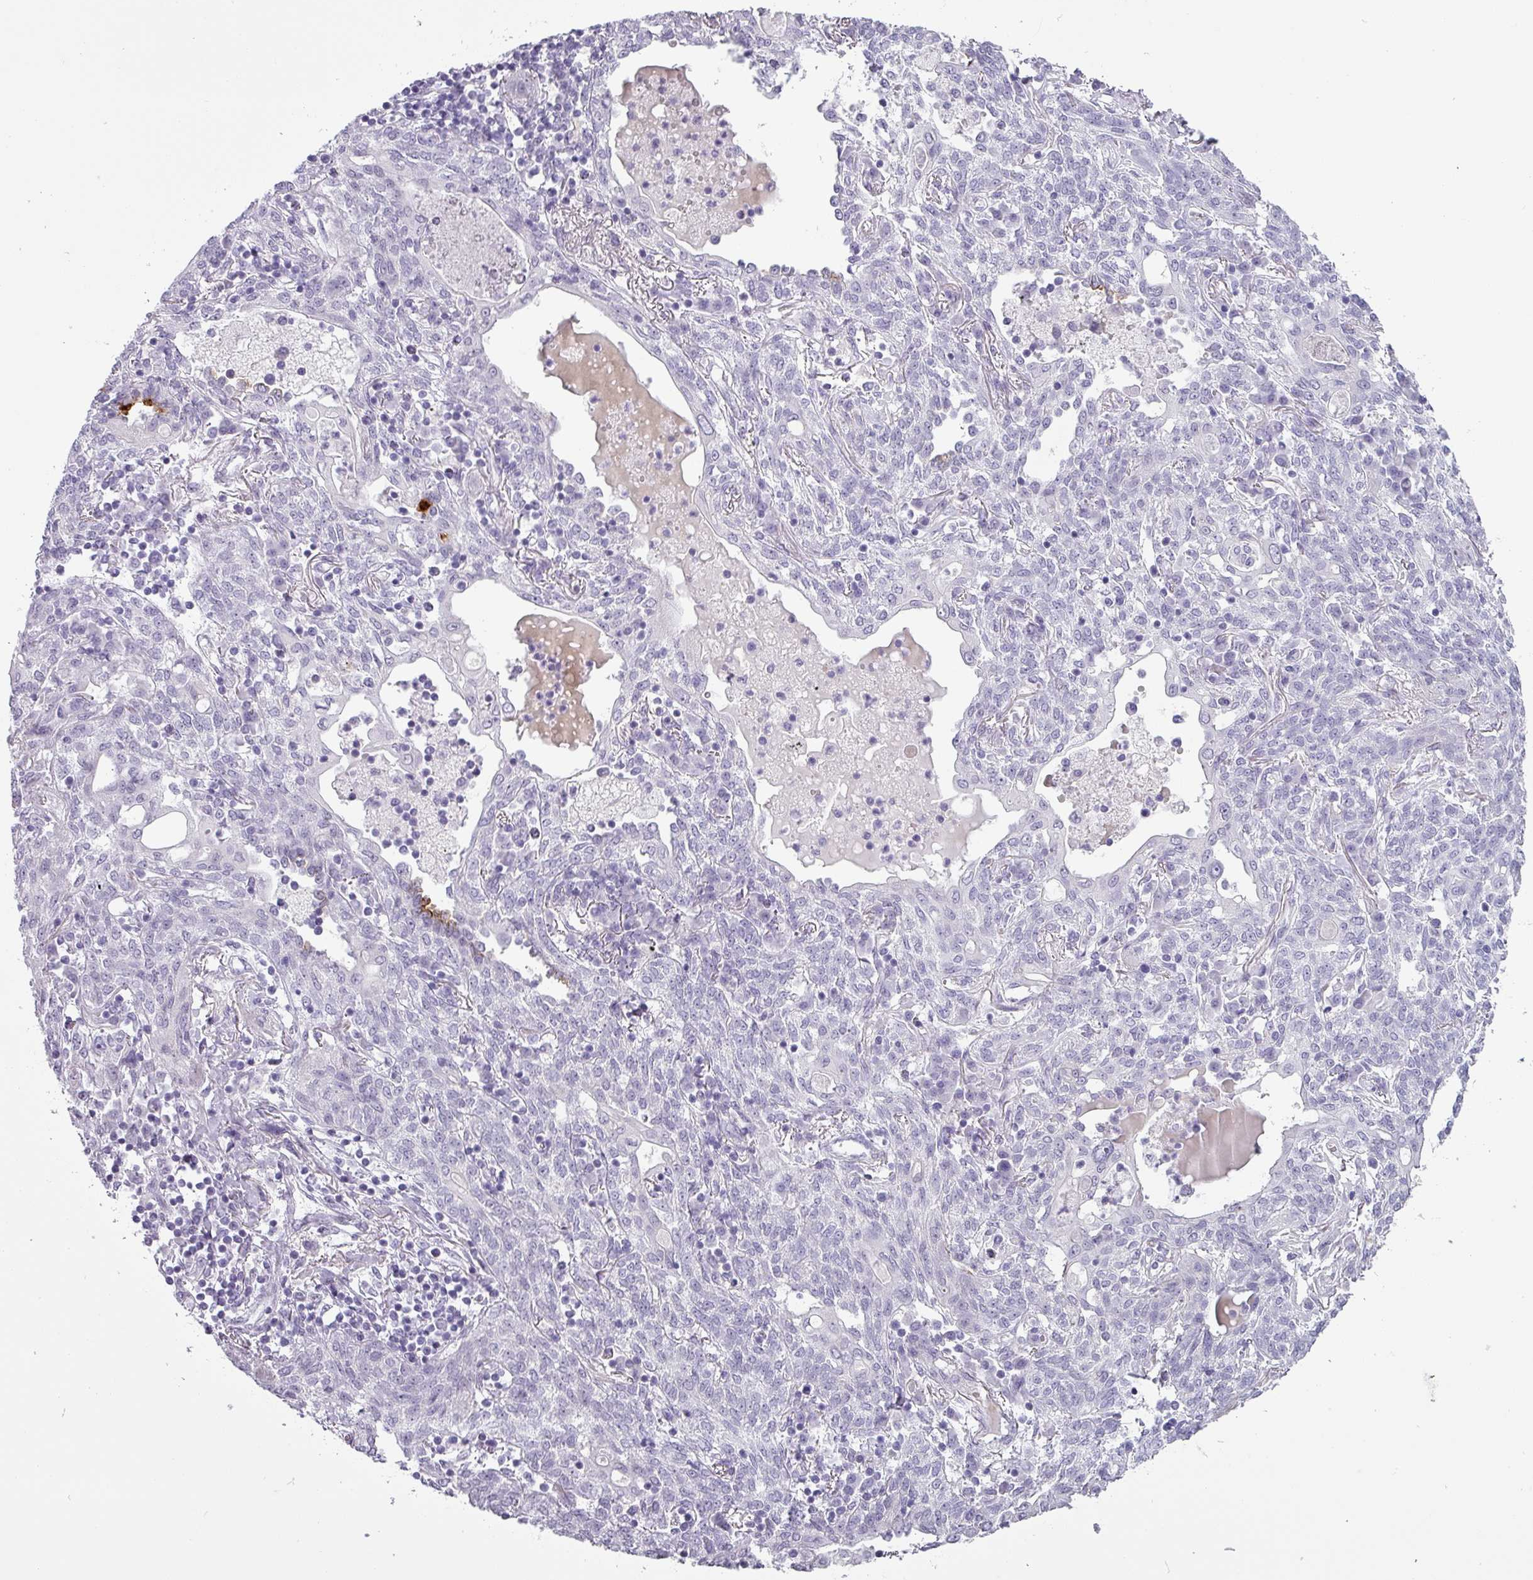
{"staining": {"intensity": "negative", "quantity": "none", "location": "none"}, "tissue": "lung cancer", "cell_type": "Tumor cells", "image_type": "cancer", "snomed": [{"axis": "morphology", "description": "Squamous cell carcinoma, NOS"}, {"axis": "topography", "description": "Lung"}], "caption": "The immunohistochemistry micrograph has no significant positivity in tumor cells of lung cancer (squamous cell carcinoma) tissue.", "gene": "CHRDL1", "patient": {"sex": "female", "age": 70}}